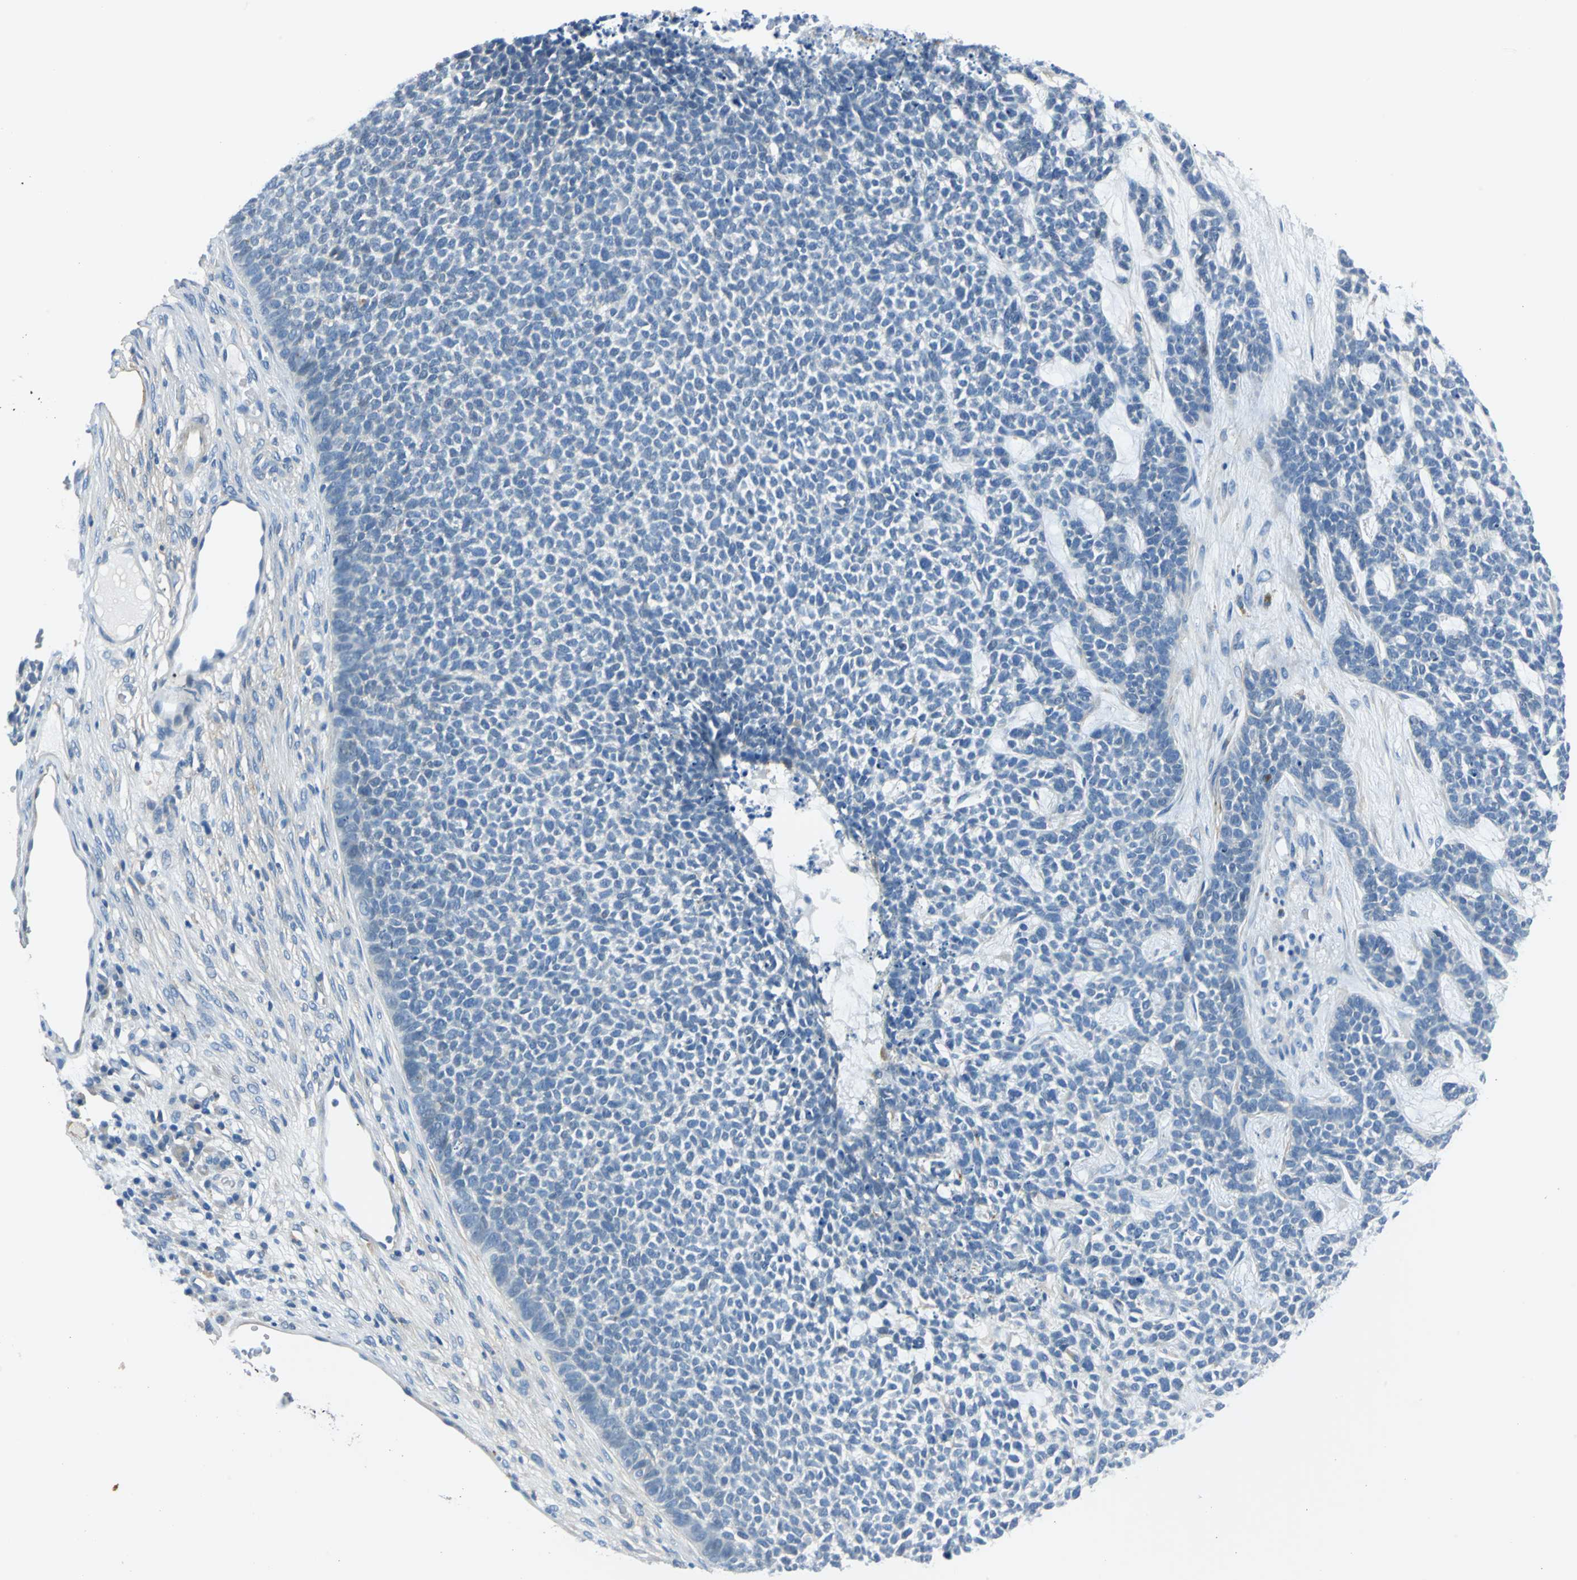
{"staining": {"intensity": "negative", "quantity": "none", "location": "none"}, "tissue": "skin cancer", "cell_type": "Tumor cells", "image_type": "cancer", "snomed": [{"axis": "morphology", "description": "Basal cell carcinoma"}, {"axis": "topography", "description": "Skin"}], "caption": "High power microscopy photomicrograph of an immunohistochemistry (IHC) photomicrograph of skin cancer (basal cell carcinoma), revealing no significant staining in tumor cells. Brightfield microscopy of immunohistochemistry (IHC) stained with DAB (3,3'-diaminobenzidine) (brown) and hematoxylin (blue), captured at high magnification.", "gene": "AKAP12", "patient": {"sex": "female", "age": 84}}